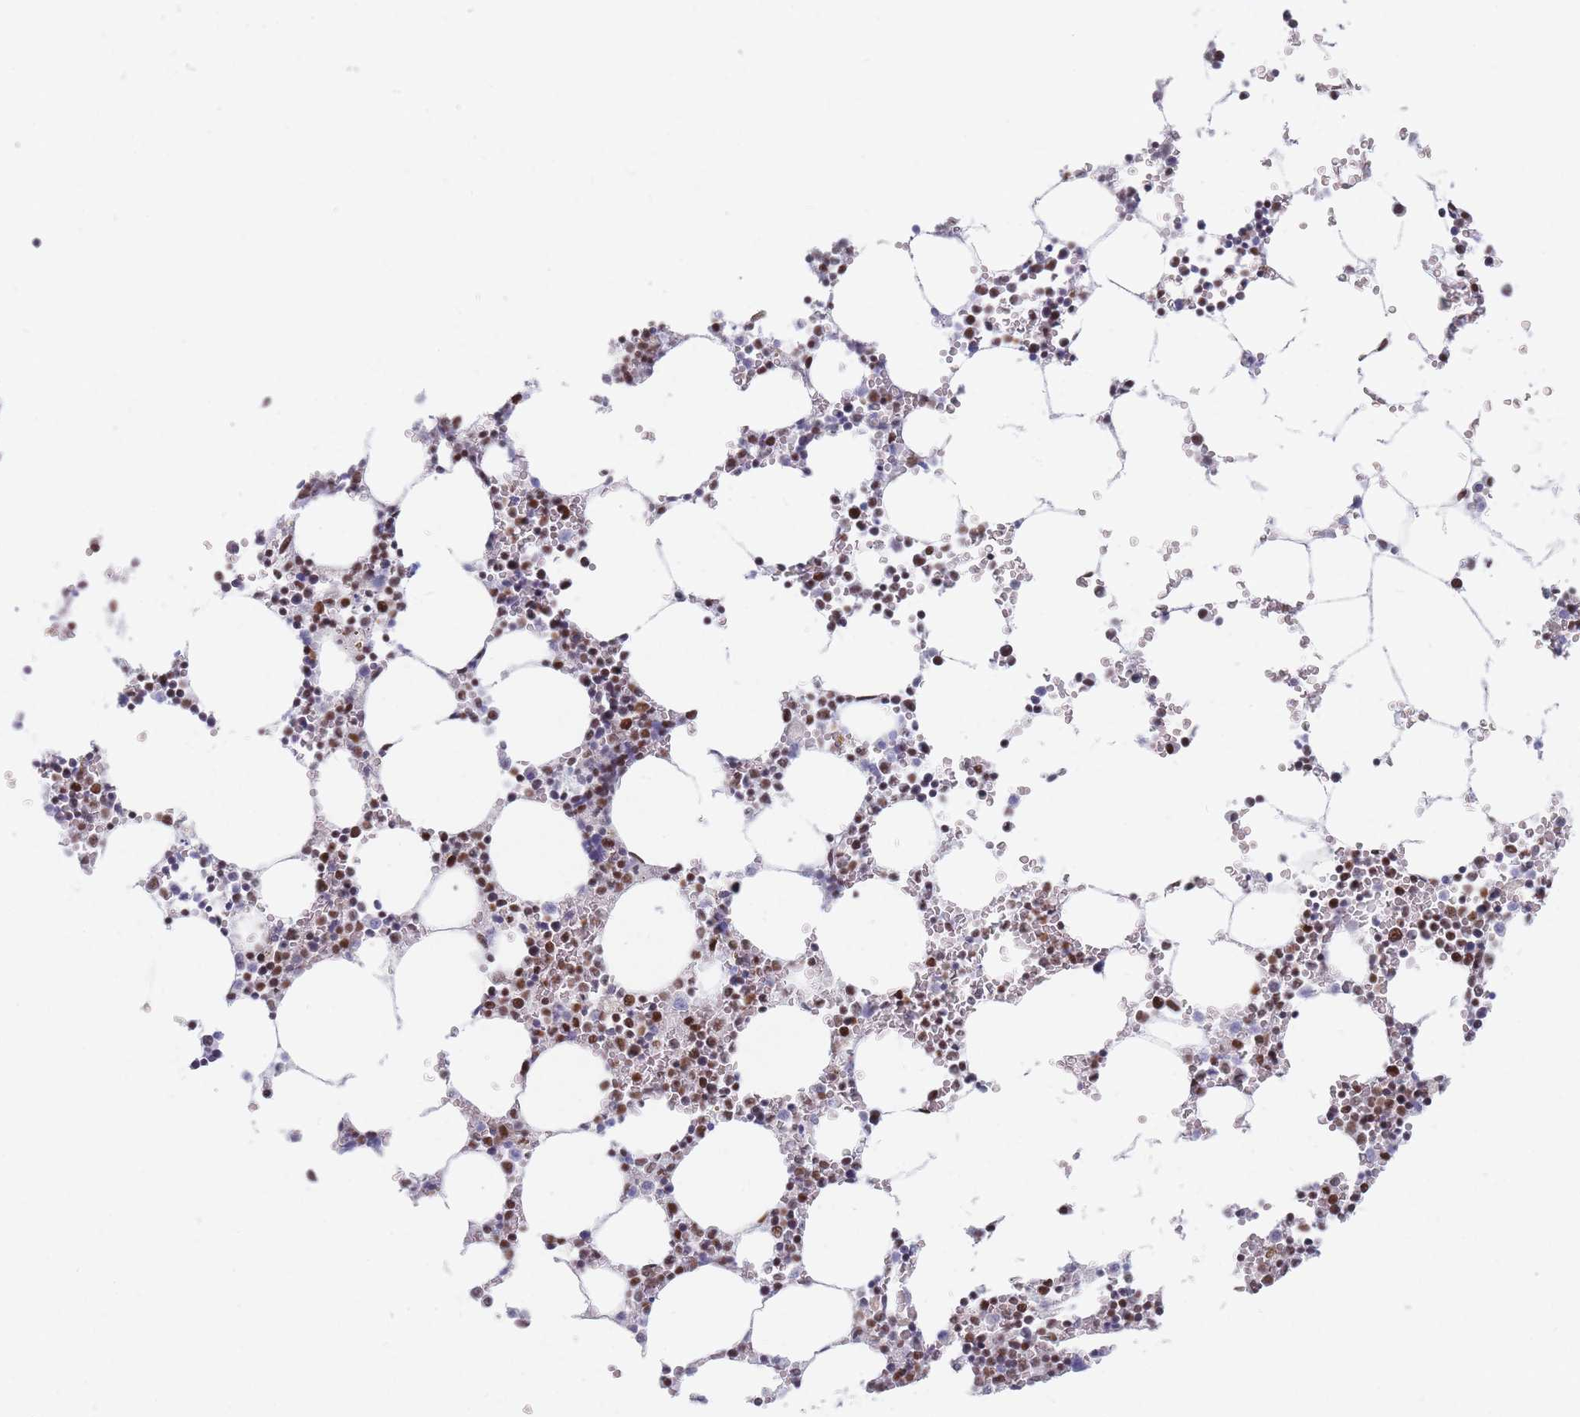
{"staining": {"intensity": "moderate", "quantity": "25%-75%", "location": "nuclear"}, "tissue": "bone marrow", "cell_type": "Hematopoietic cells", "image_type": "normal", "snomed": [{"axis": "morphology", "description": "Normal tissue, NOS"}, {"axis": "topography", "description": "Bone marrow"}], "caption": "Immunohistochemistry of unremarkable human bone marrow reveals medium levels of moderate nuclear expression in approximately 25%-75% of hematopoietic cells. Immunohistochemistry stains the protein of interest in brown and the nuclei are stained blue.", "gene": "SAFB2", "patient": {"sex": "female", "age": 64}}